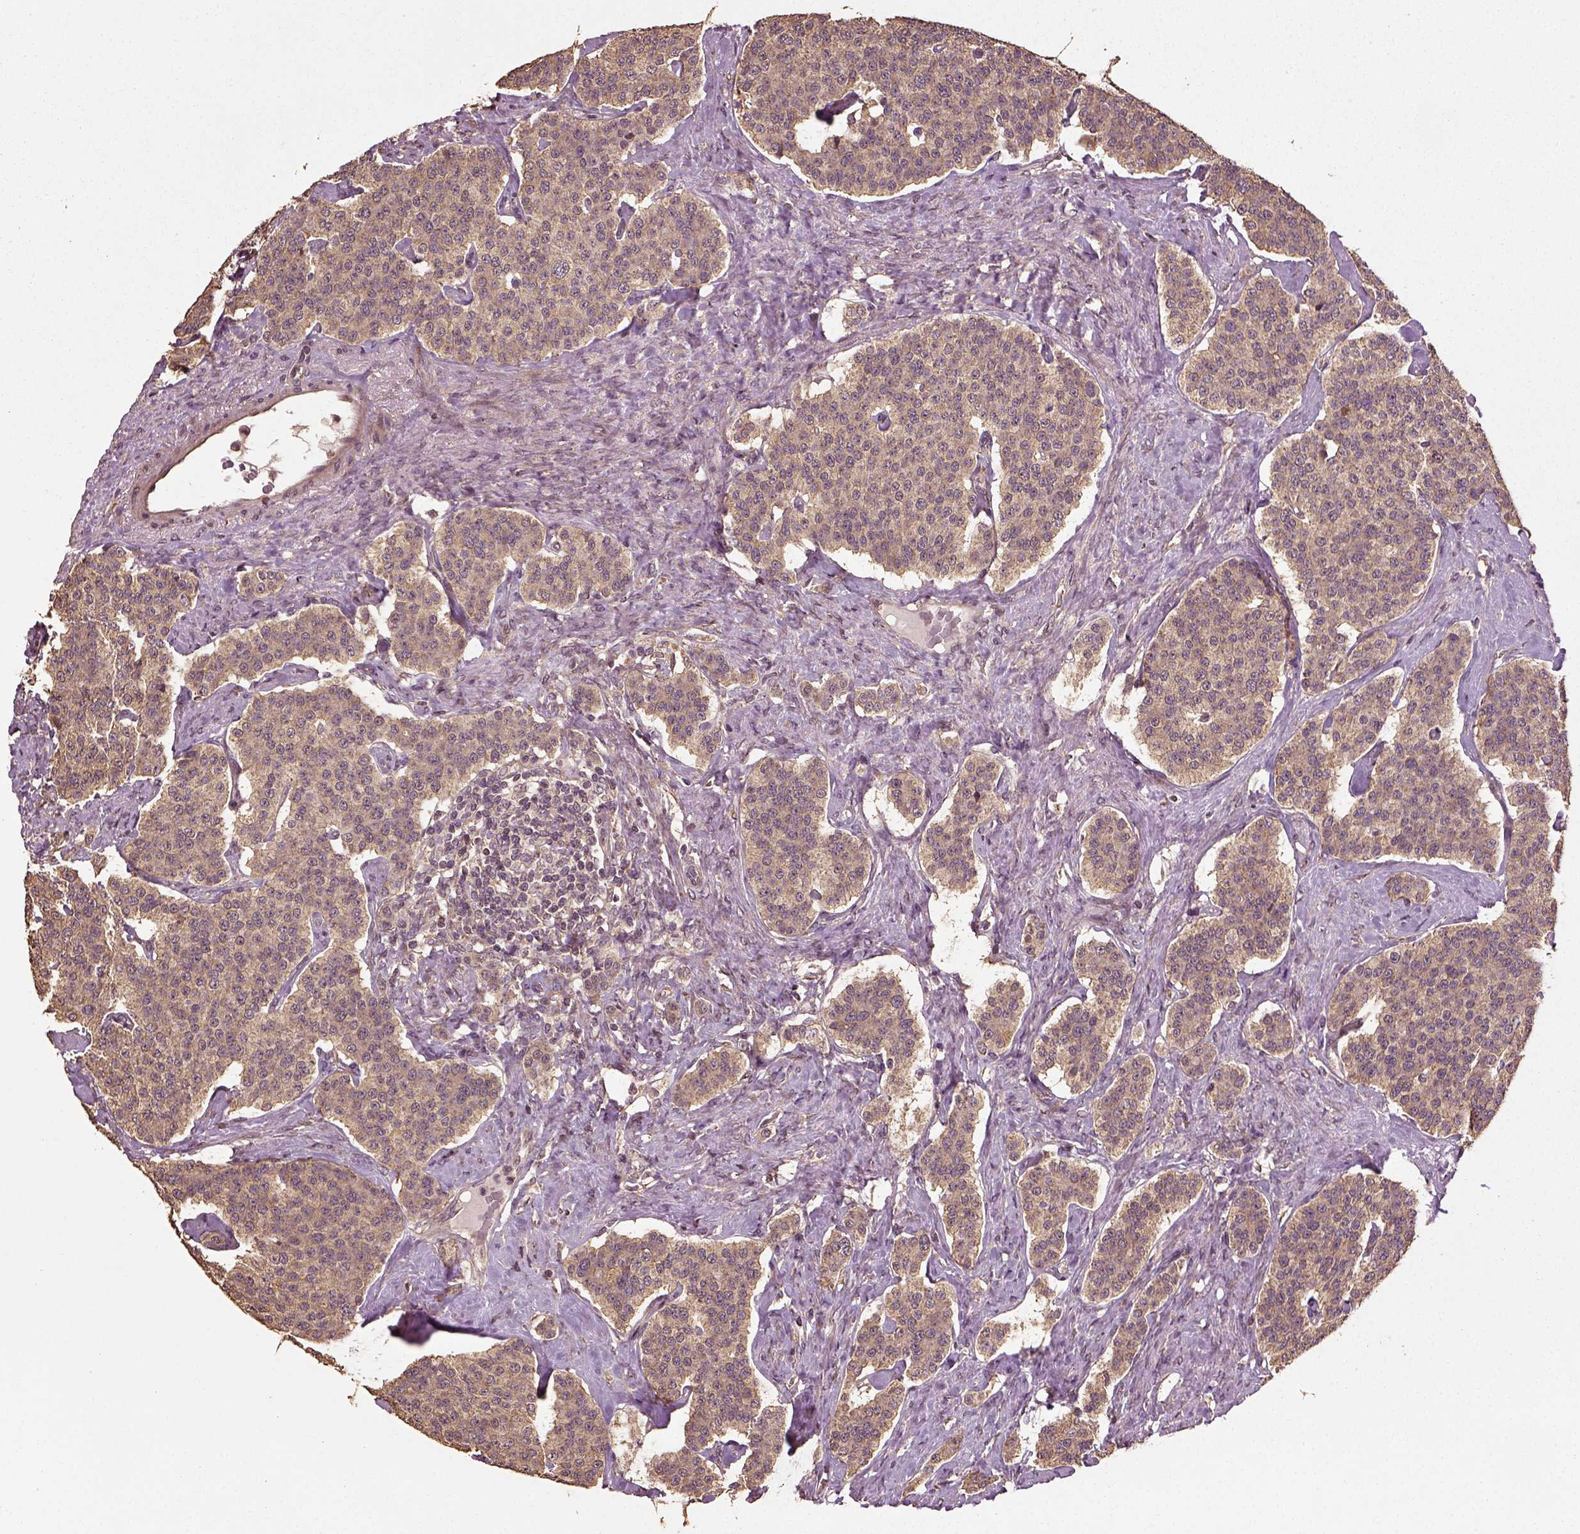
{"staining": {"intensity": "weak", "quantity": ">75%", "location": "cytoplasmic/membranous"}, "tissue": "carcinoid", "cell_type": "Tumor cells", "image_type": "cancer", "snomed": [{"axis": "morphology", "description": "Carcinoid, malignant, NOS"}, {"axis": "topography", "description": "Small intestine"}], "caption": "The image reveals immunohistochemical staining of carcinoid. There is weak cytoplasmic/membranous expression is identified in approximately >75% of tumor cells.", "gene": "ERV3-1", "patient": {"sex": "female", "age": 58}}